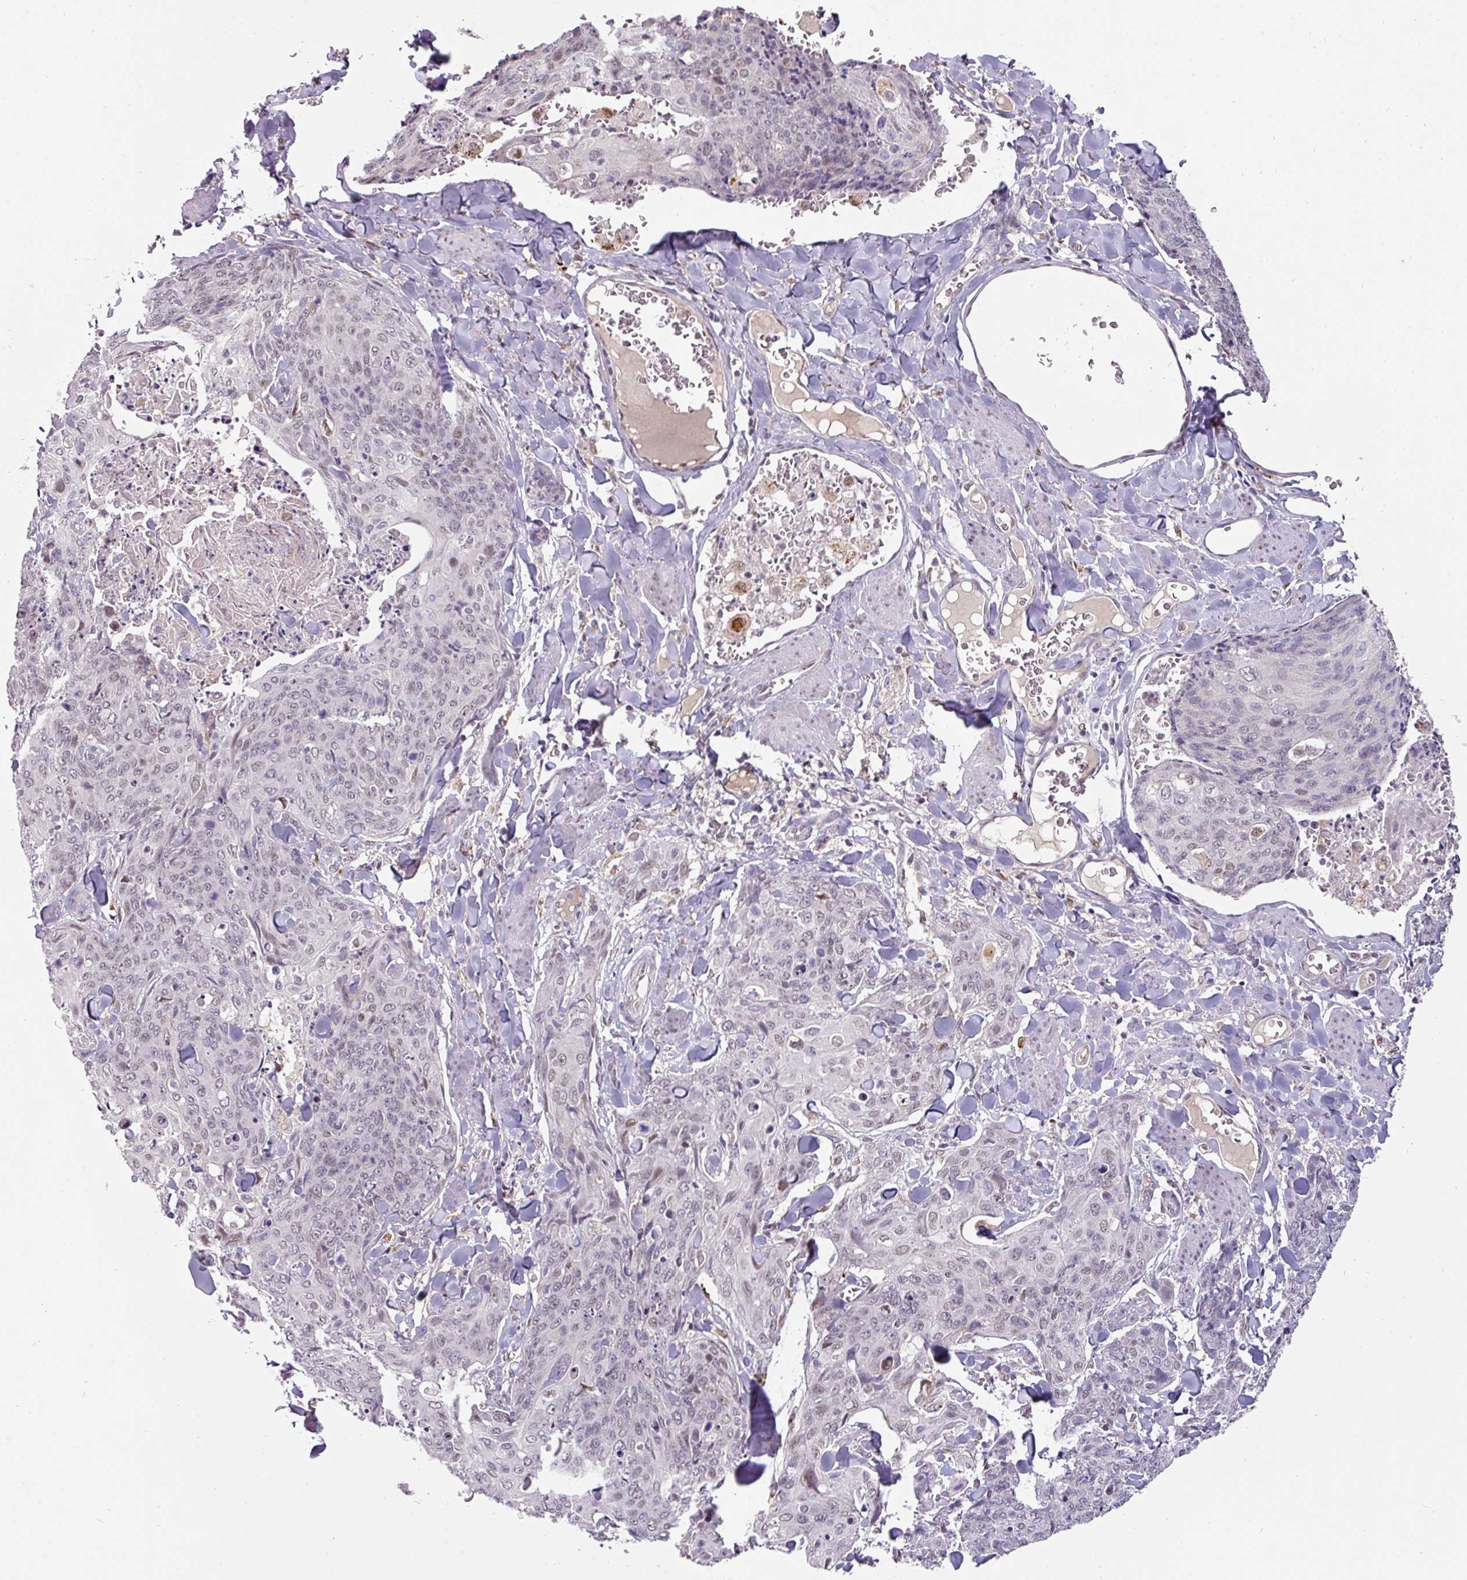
{"staining": {"intensity": "negative", "quantity": "none", "location": "none"}, "tissue": "skin cancer", "cell_type": "Tumor cells", "image_type": "cancer", "snomed": [{"axis": "morphology", "description": "Squamous cell carcinoma, NOS"}, {"axis": "topography", "description": "Skin"}, {"axis": "topography", "description": "Vulva"}], "caption": "IHC of skin squamous cell carcinoma reveals no staining in tumor cells. Nuclei are stained in blue.", "gene": "SWSAP1", "patient": {"sex": "female", "age": 85}}